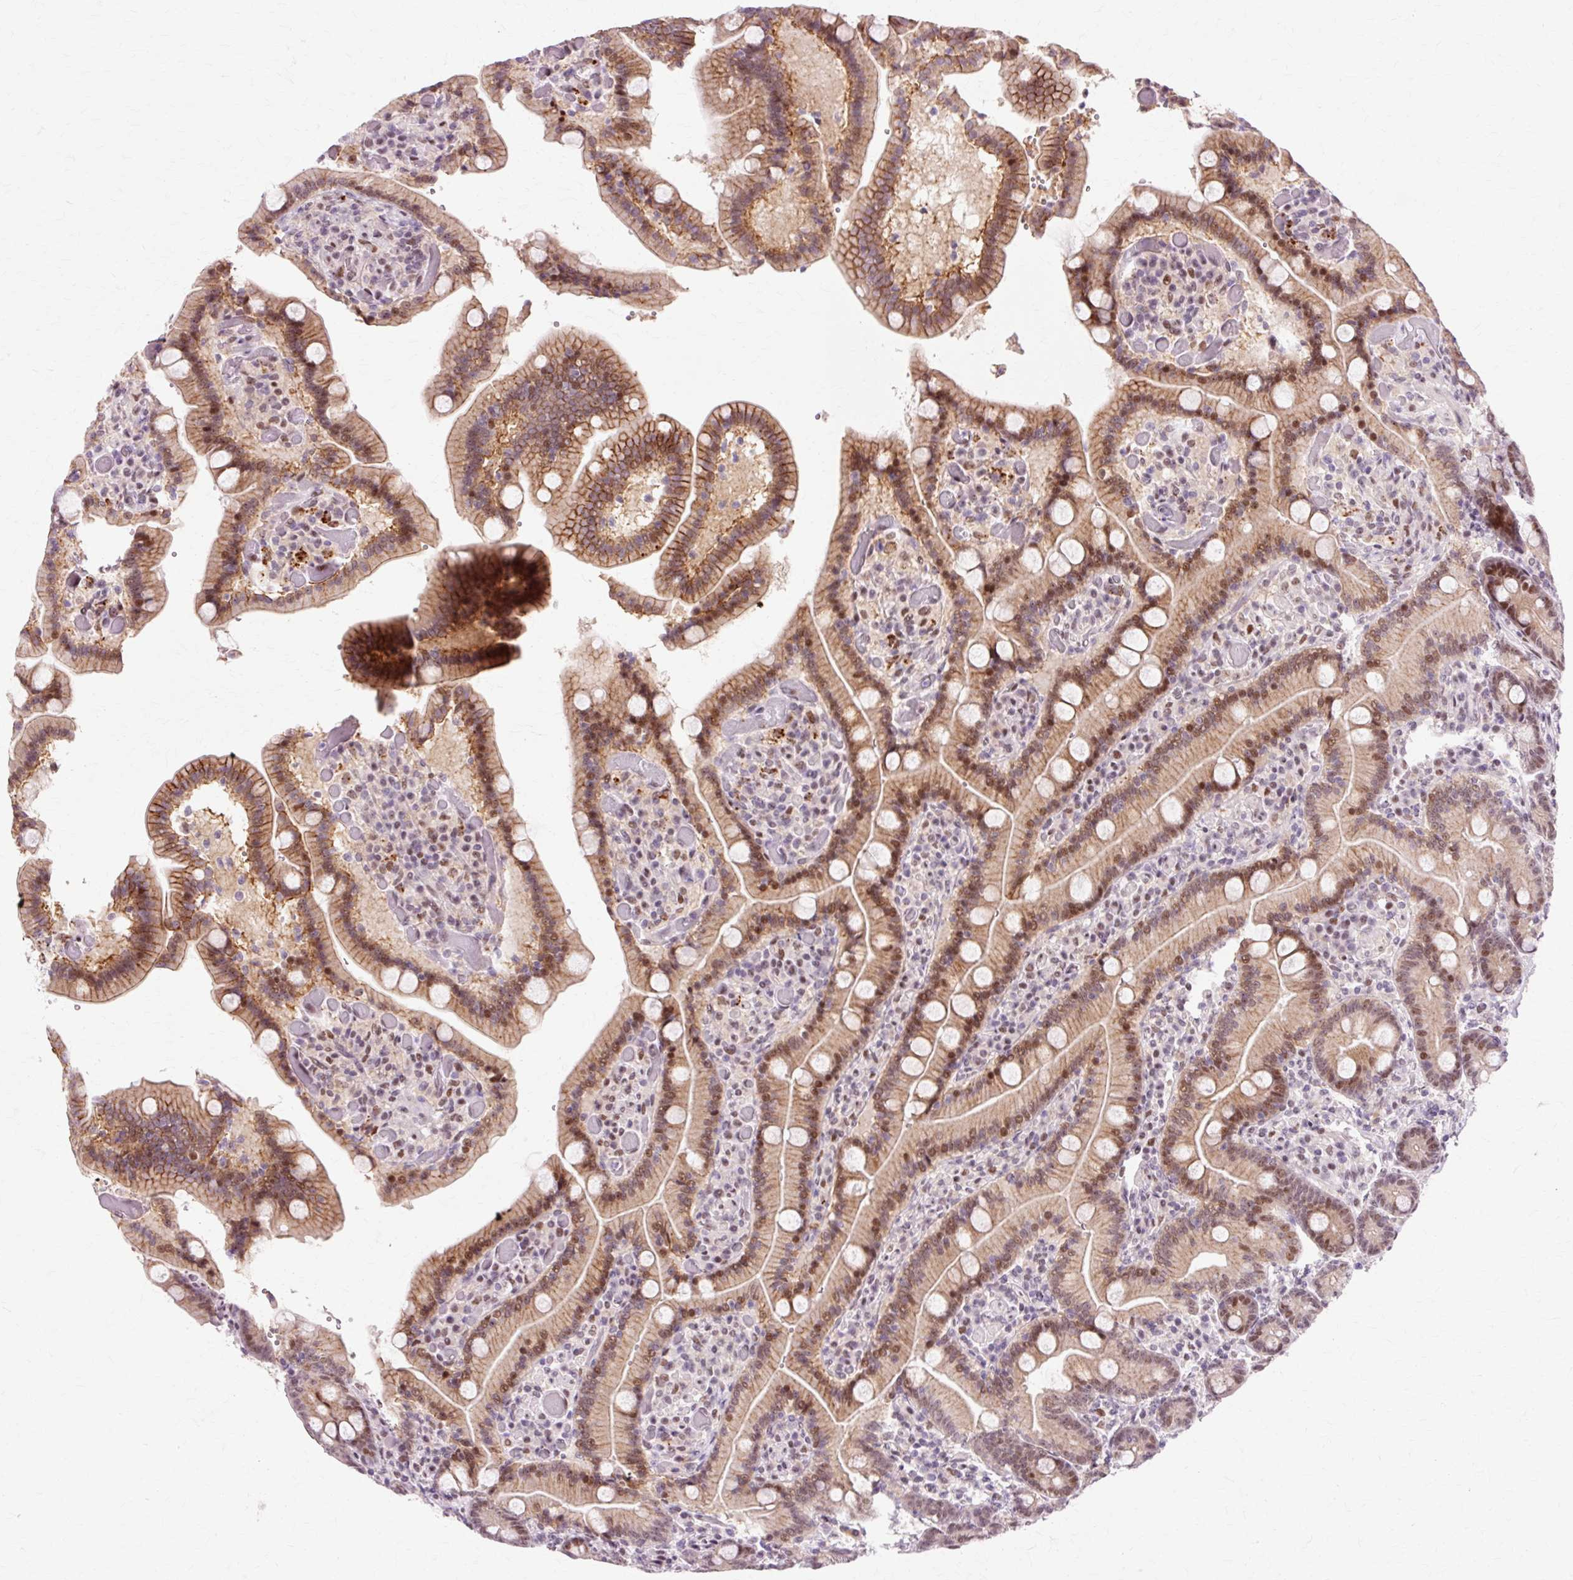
{"staining": {"intensity": "moderate", "quantity": ">75%", "location": "cytoplasmic/membranous,nuclear"}, "tissue": "duodenum", "cell_type": "Glandular cells", "image_type": "normal", "snomed": [{"axis": "morphology", "description": "Normal tissue, NOS"}, {"axis": "topography", "description": "Duodenum"}], "caption": "Immunohistochemical staining of normal duodenum reveals moderate cytoplasmic/membranous,nuclear protein positivity in about >75% of glandular cells. (Stains: DAB (3,3'-diaminobenzidine) in brown, nuclei in blue, Microscopy: brightfield microscopy at high magnification).", "gene": "MACROD2", "patient": {"sex": "female", "age": 62}}